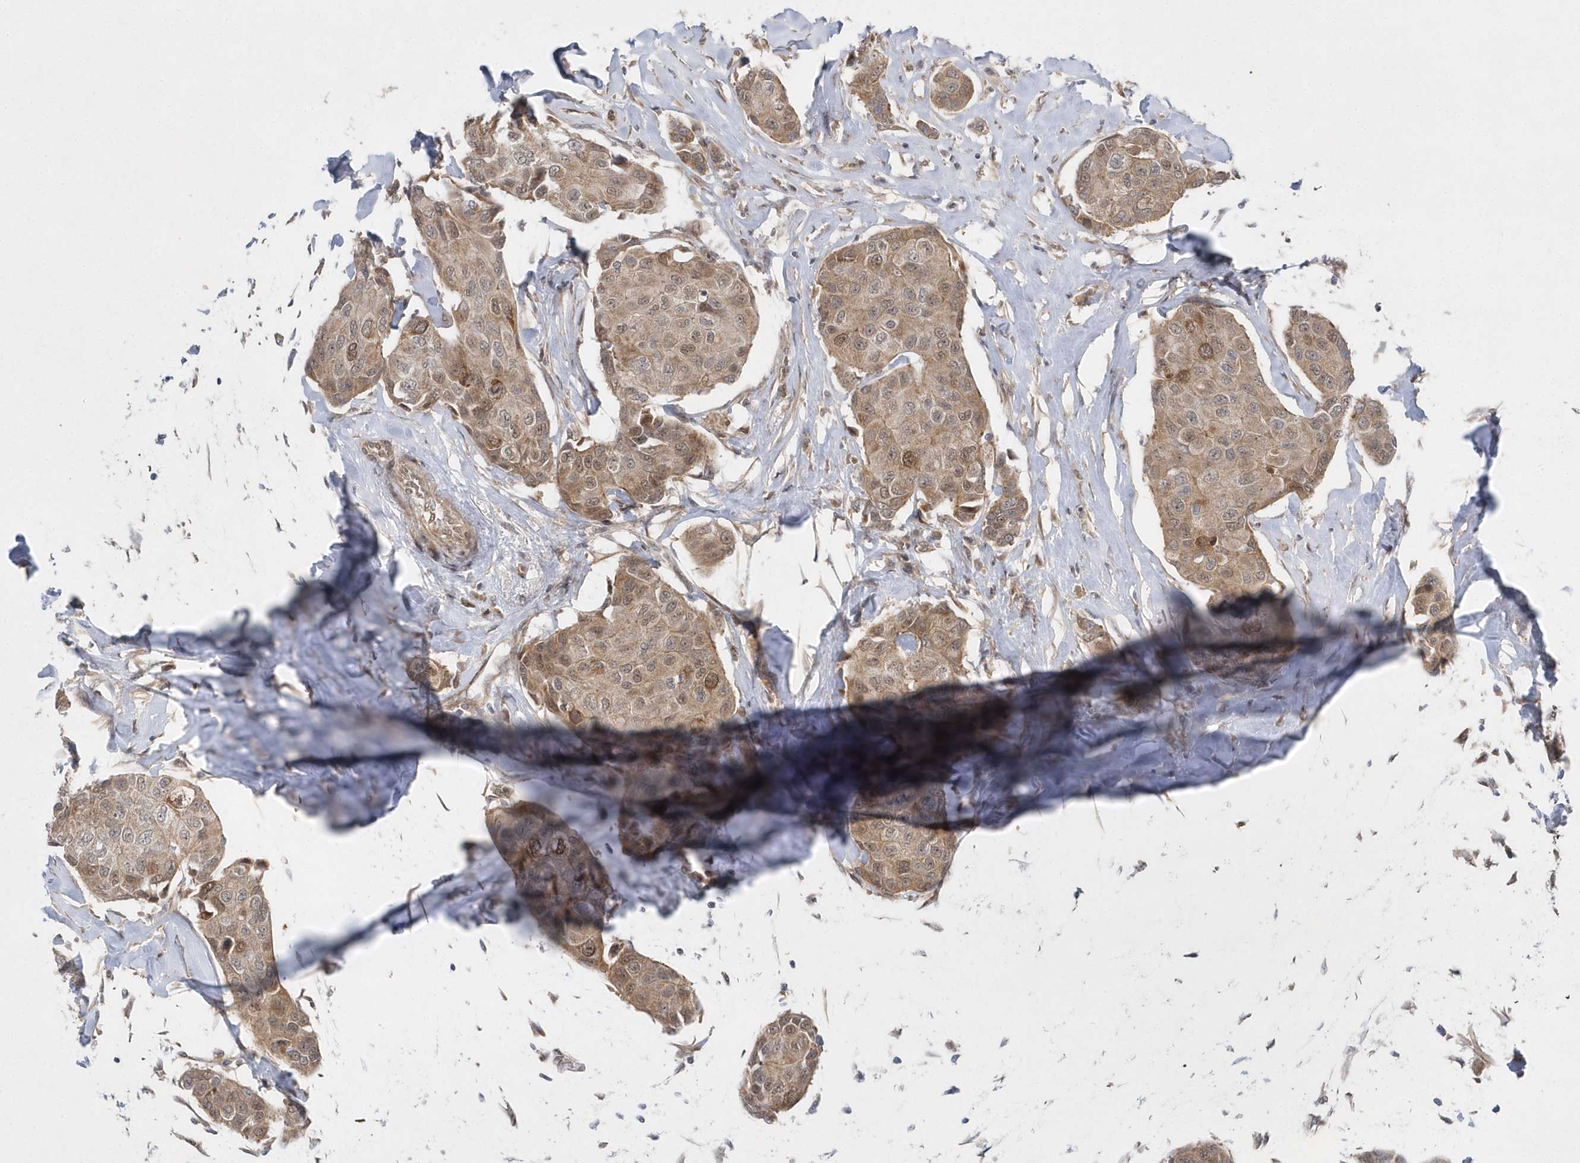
{"staining": {"intensity": "moderate", "quantity": ">75%", "location": "cytoplasmic/membranous,nuclear"}, "tissue": "breast cancer", "cell_type": "Tumor cells", "image_type": "cancer", "snomed": [{"axis": "morphology", "description": "Duct carcinoma"}, {"axis": "topography", "description": "Breast"}], "caption": "High-magnification brightfield microscopy of breast cancer (invasive ductal carcinoma) stained with DAB (3,3'-diaminobenzidine) (brown) and counterstained with hematoxylin (blue). tumor cells exhibit moderate cytoplasmic/membranous and nuclear expression is seen in approximately>75% of cells. The staining was performed using DAB (3,3'-diaminobenzidine) to visualize the protein expression in brown, while the nuclei were stained in blue with hematoxylin (Magnification: 20x).", "gene": "MXI1", "patient": {"sex": "female", "age": 80}}